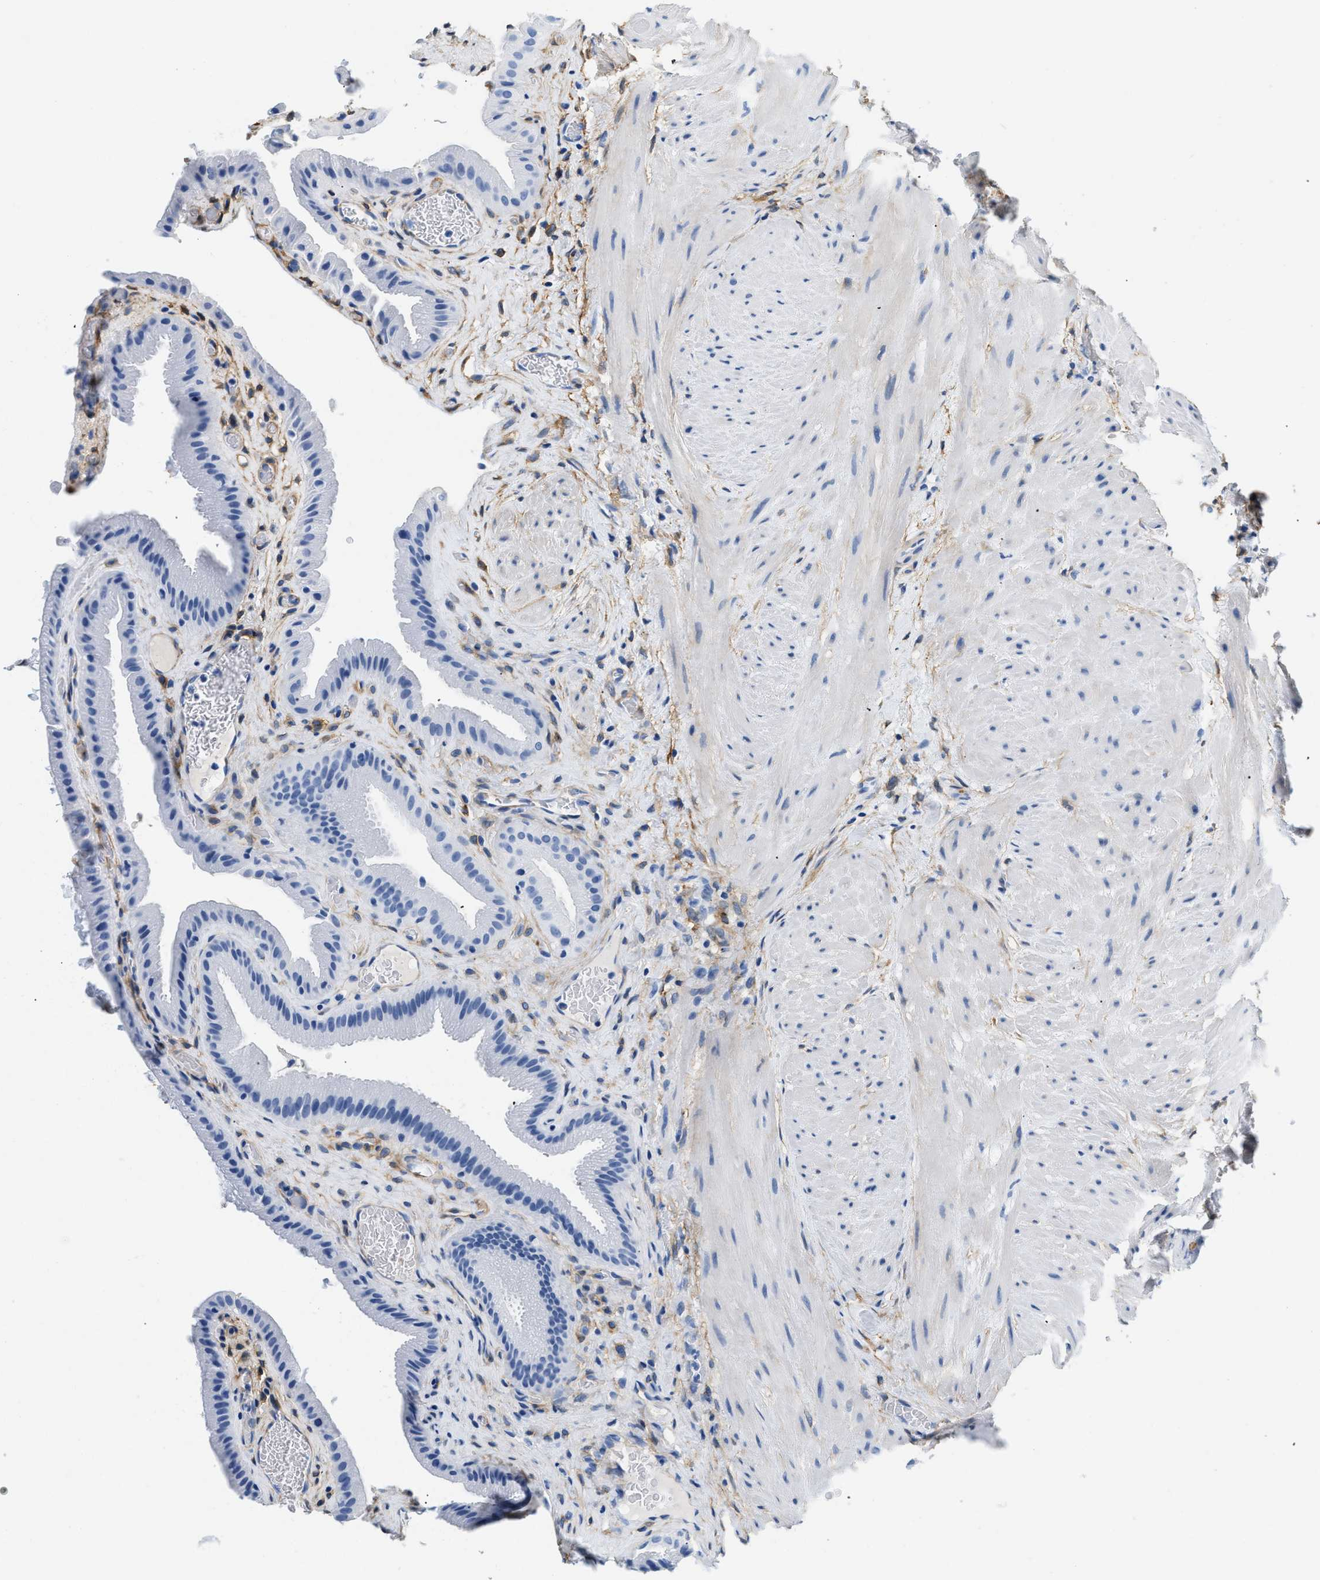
{"staining": {"intensity": "negative", "quantity": "none", "location": "none"}, "tissue": "gallbladder", "cell_type": "Glandular cells", "image_type": "normal", "snomed": [{"axis": "morphology", "description": "Normal tissue, NOS"}, {"axis": "topography", "description": "Gallbladder"}], "caption": "Gallbladder was stained to show a protein in brown. There is no significant expression in glandular cells.", "gene": "PDGFRB", "patient": {"sex": "male", "age": 49}}